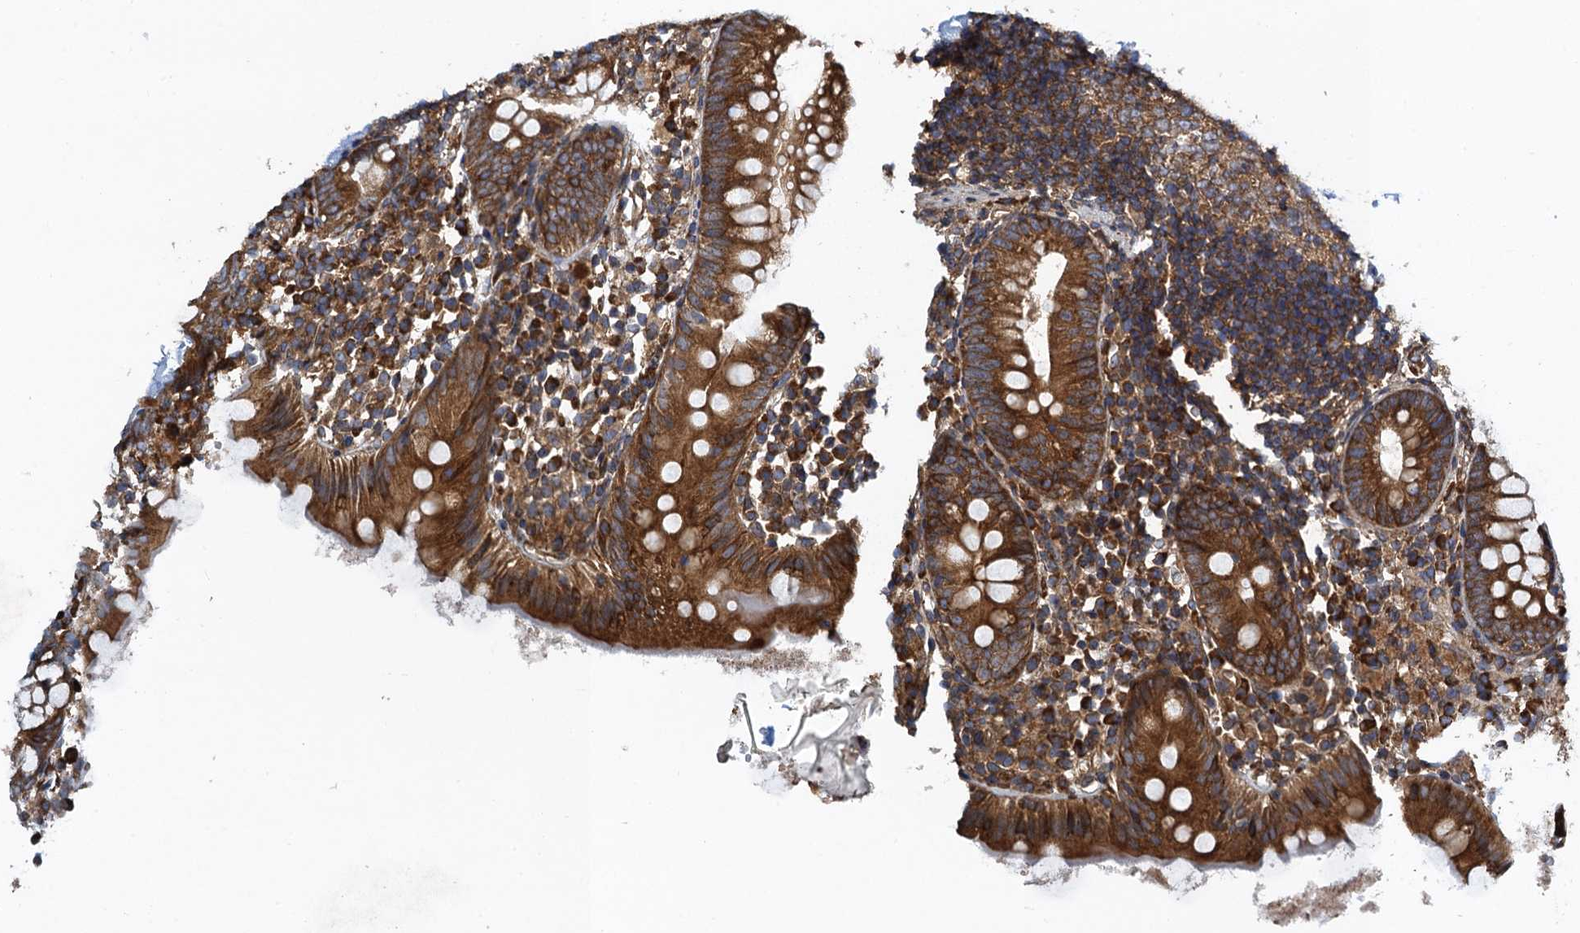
{"staining": {"intensity": "strong", "quantity": ">75%", "location": "cytoplasmic/membranous"}, "tissue": "appendix", "cell_type": "Glandular cells", "image_type": "normal", "snomed": [{"axis": "morphology", "description": "Normal tissue, NOS"}, {"axis": "topography", "description": "Appendix"}], "caption": "This image demonstrates immunohistochemistry staining of normal human appendix, with high strong cytoplasmic/membranous staining in approximately >75% of glandular cells.", "gene": "MDM1", "patient": {"sex": "female", "age": 20}}